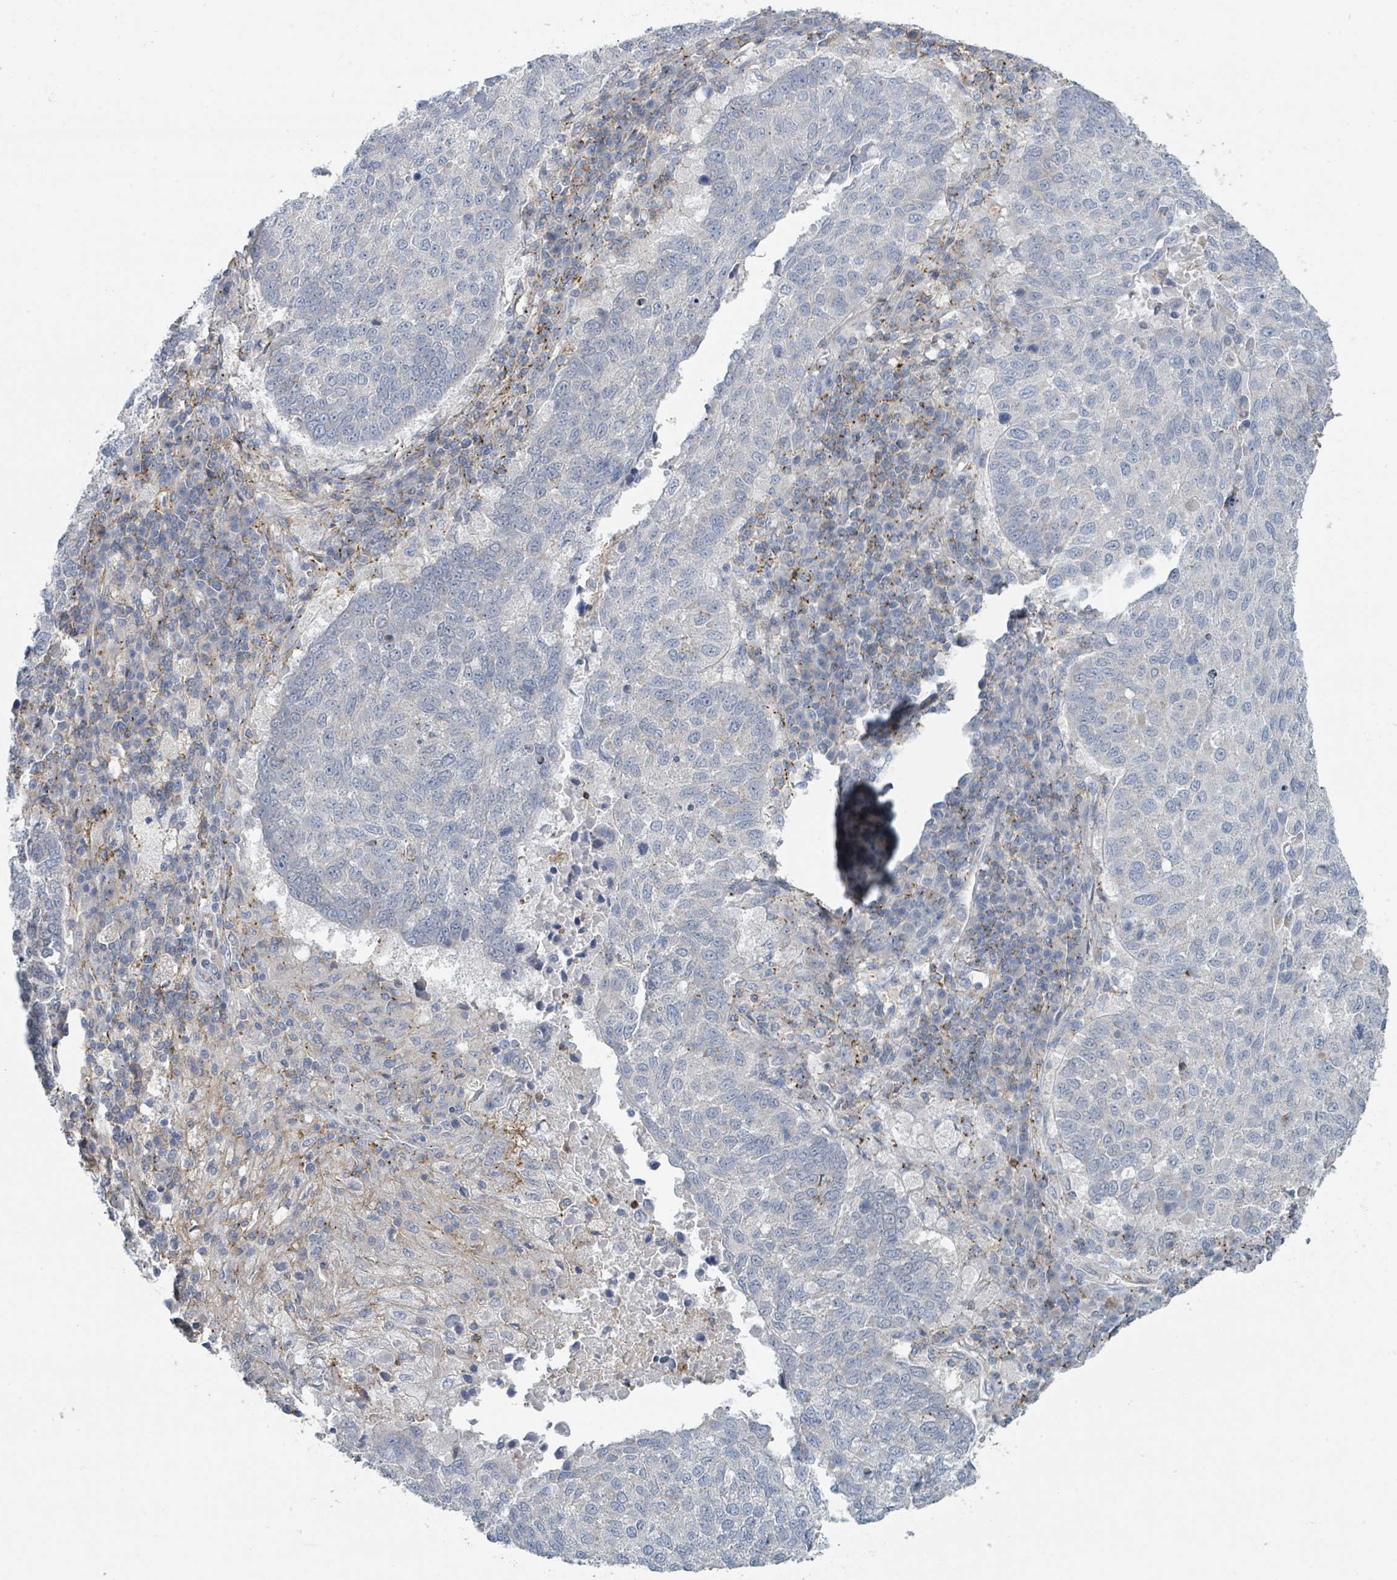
{"staining": {"intensity": "negative", "quantity": "none", "location": "none"}, "tissue": "lung cancer", "cell_type": "Tumor cells", "image_type": "cancer", "snomed": [{"axis": "morphology", "description": "Squamous cell carcinoma, NOS"}, {"axis": "topography", "description": "Lung"}], "caption": "Protein analysis of lung squamous cell carcinoma displays no significant expression in tumor cells.", "gene": "LRRC42", "patient": {"sex": "male", "age": 73}}